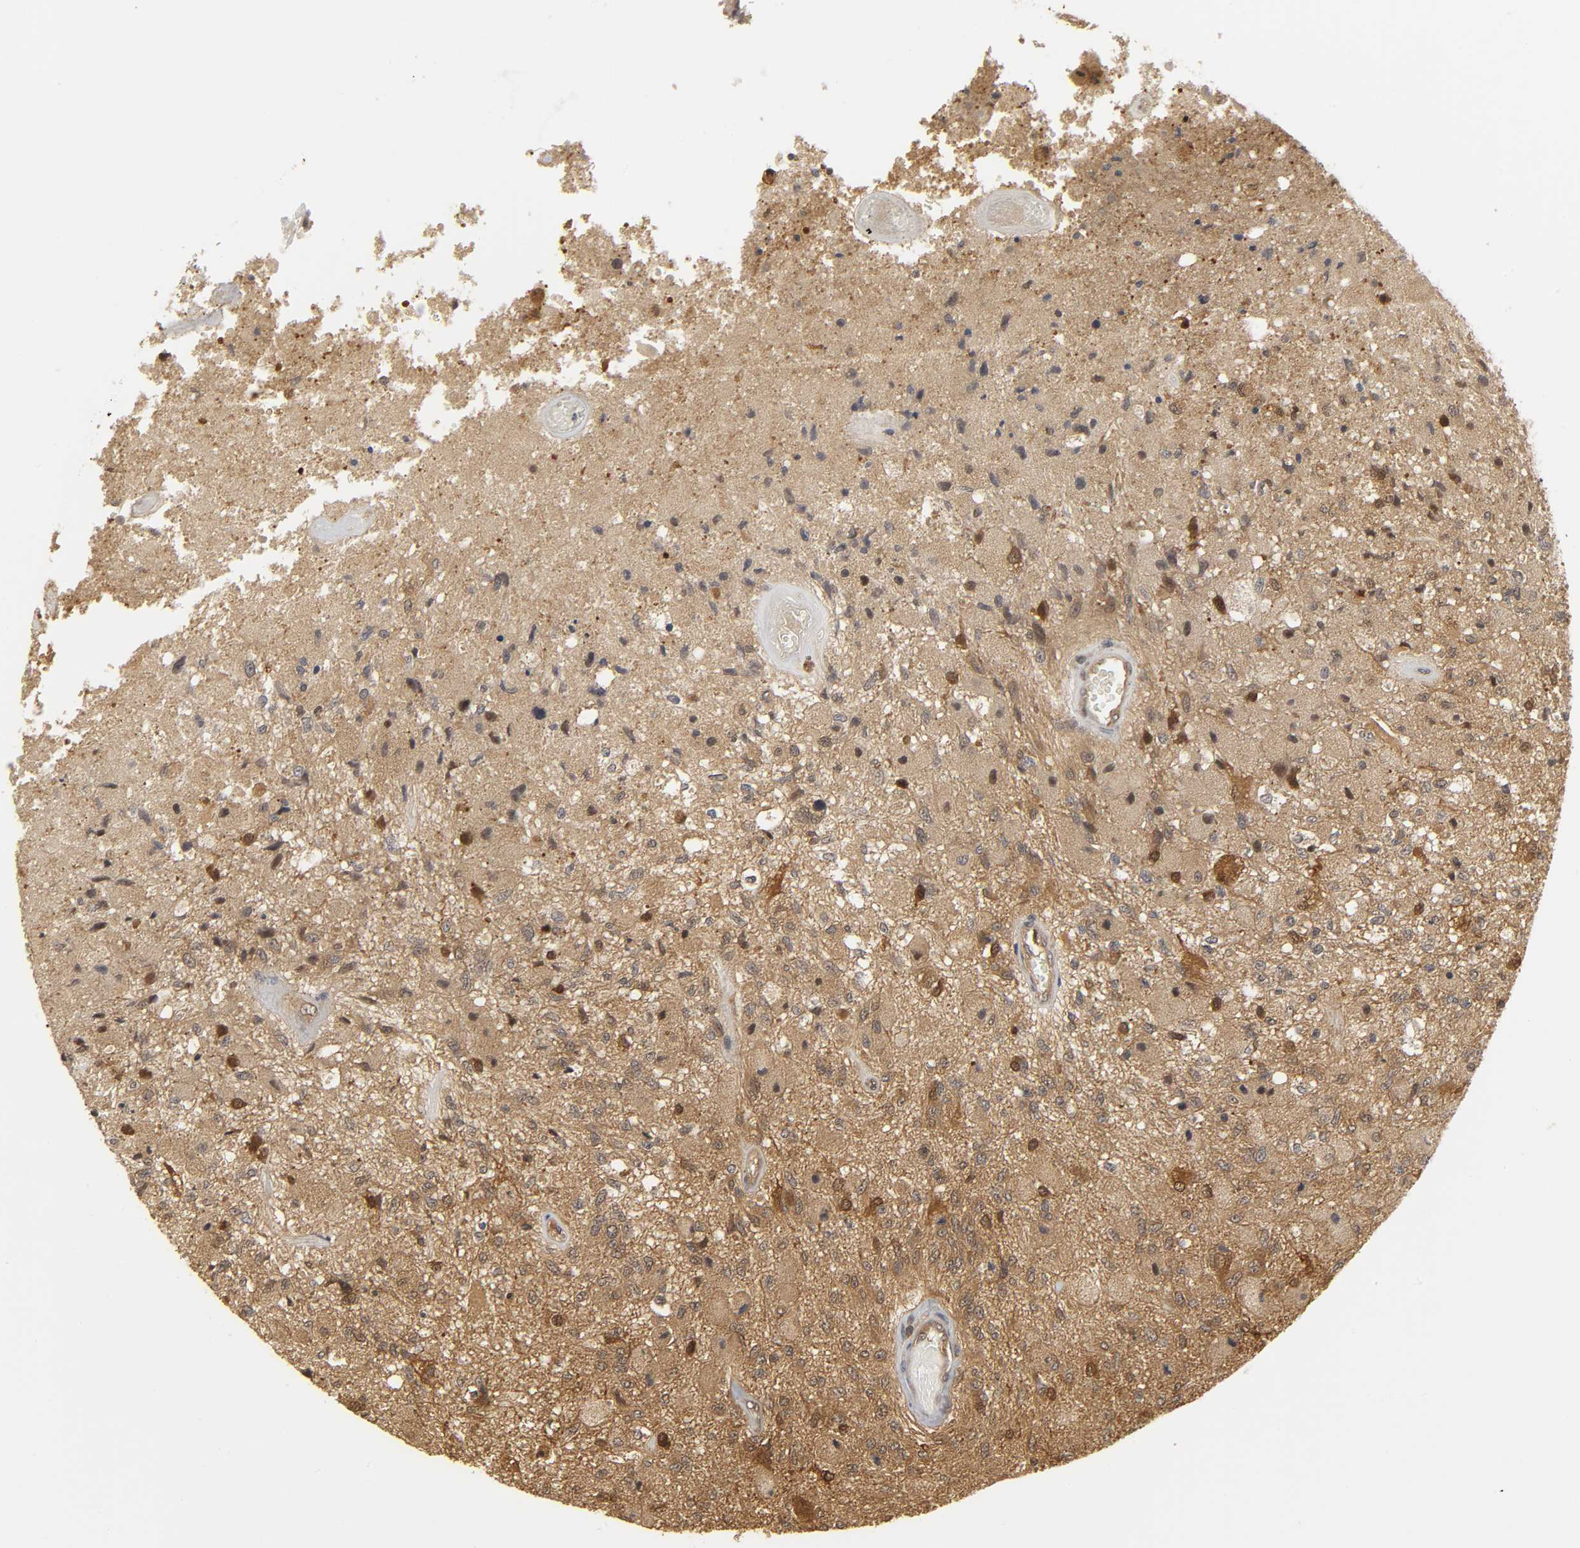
{"staining": {"intensity": "moderate", "quantity": ">75%", "location": "cytoplasmic/membranous"}, "tissue": "glioma", "cell_type": "Tumor cells", "image_type": "cancer", "snomed": [{"axis": "morphology", "description": "Normal tissue, NOS"}, {"axis": "morphology", "description": "Glioma, malignant, High grade"}, {"axis": "topography", "description": "Cerebral cortex"}], "caption": "Malignant high-grade glioma tissue exhibits moderate cytoplasmic/membranous expression in about >75% of tumor cells, visualized by immunohistochemistry.", "gene": "PARK7", "patient": {"sex": "male", "age": 77}}